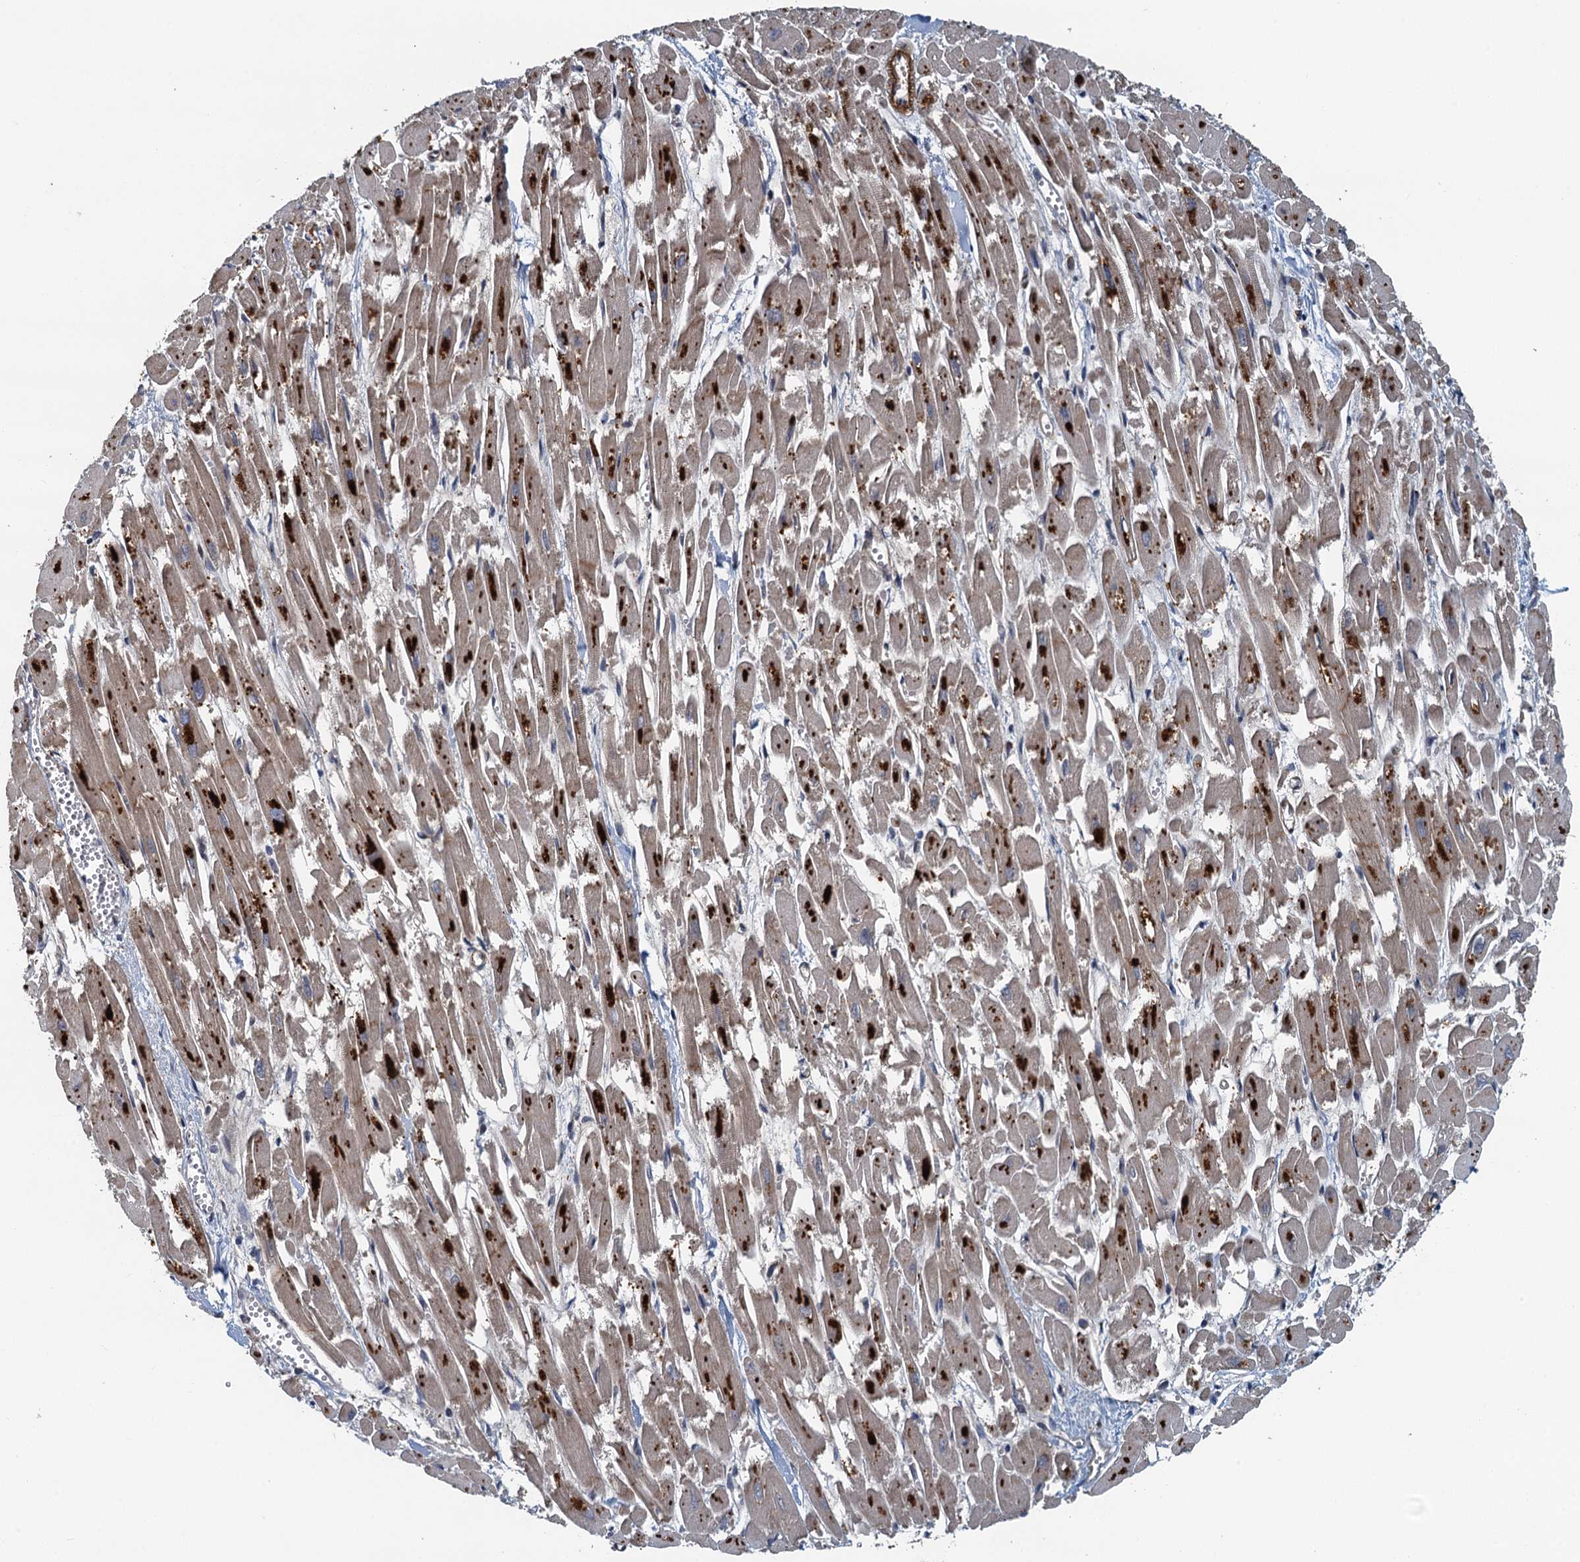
{"staining": {"intensity": "moderate", "quantity": "25%-75%", "location": "cytoplasmic/membranous"}, "tissue": "heart muscle", "cell_type": "Cardiomyocytes", "image_type": "normal", "snomed": [{"axis": "morphology", "description": "Normal tissue, NOS"}, {"axis": "topography", "description": "Heart"}], "caption": "Protein expression analysis of benign heart muscle shows moderate cytoplasmic/membranous expression in about 25%-75% of cardiomyocytes.", "gene": "AGRN", "patient": {"sex": "male", "age": 54}}